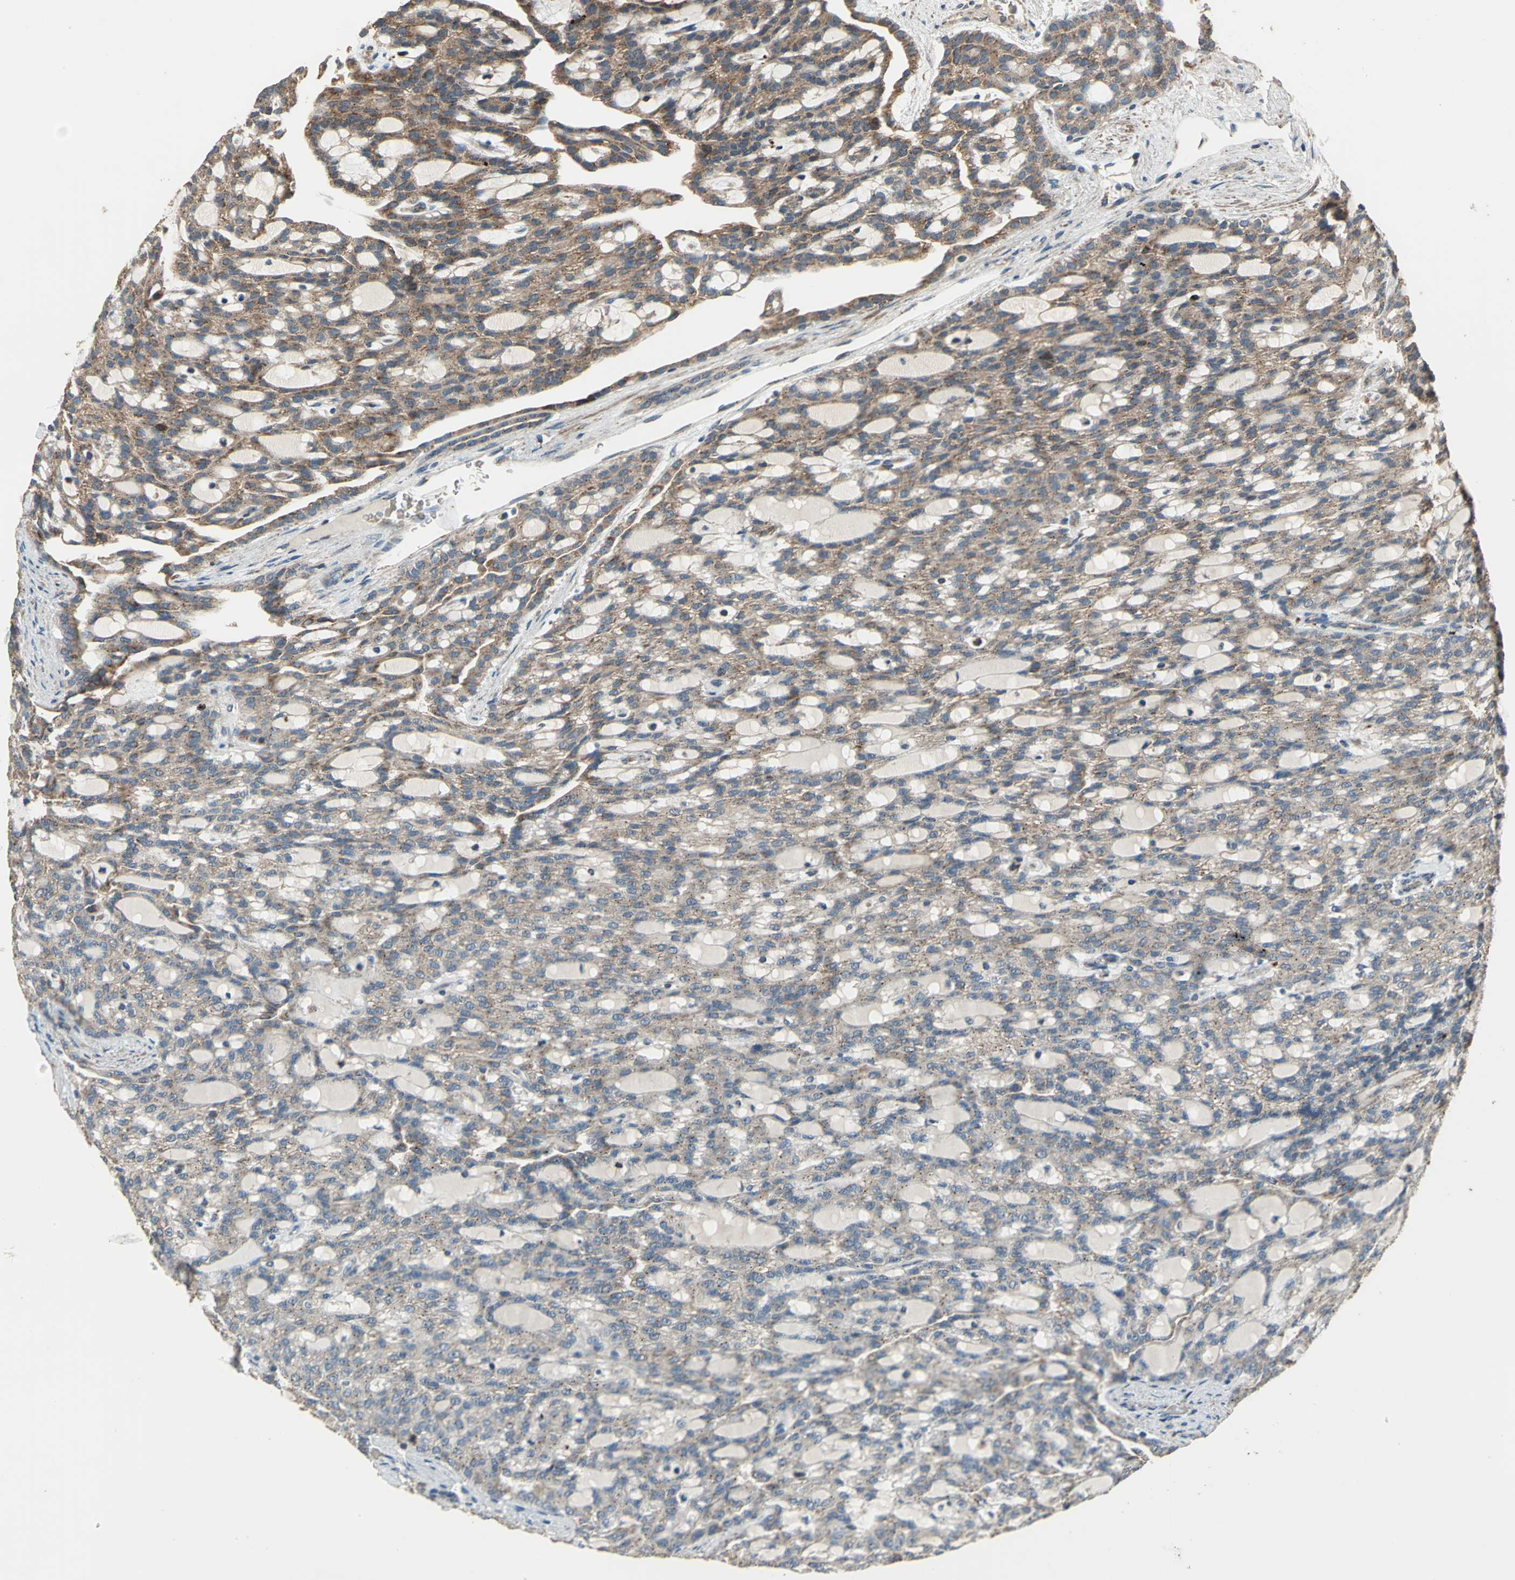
{"staining": {"intensity": "moderate", "quantity": ">75%", "location": "cytoplasmic/membranous"}, "tissue": "renal cancer", "cell_type": "Tumor cells", "image_type": "cancer", "snomed": [{"axis": "morphology", "description": "Adenocarcinoma, NOS"}, {"axis": "topography", "description": "Kidney"}], "caption": "The immunohistochemical stain labels moderate cytoplasmic/membranous staining in tumor cells of renal cancer (adenocarcinoma) tissue. (IHC, brightfield microscopy, high magnification).", "gene": "POLRMT", "patient": {"sex": "male", "age": 63}}